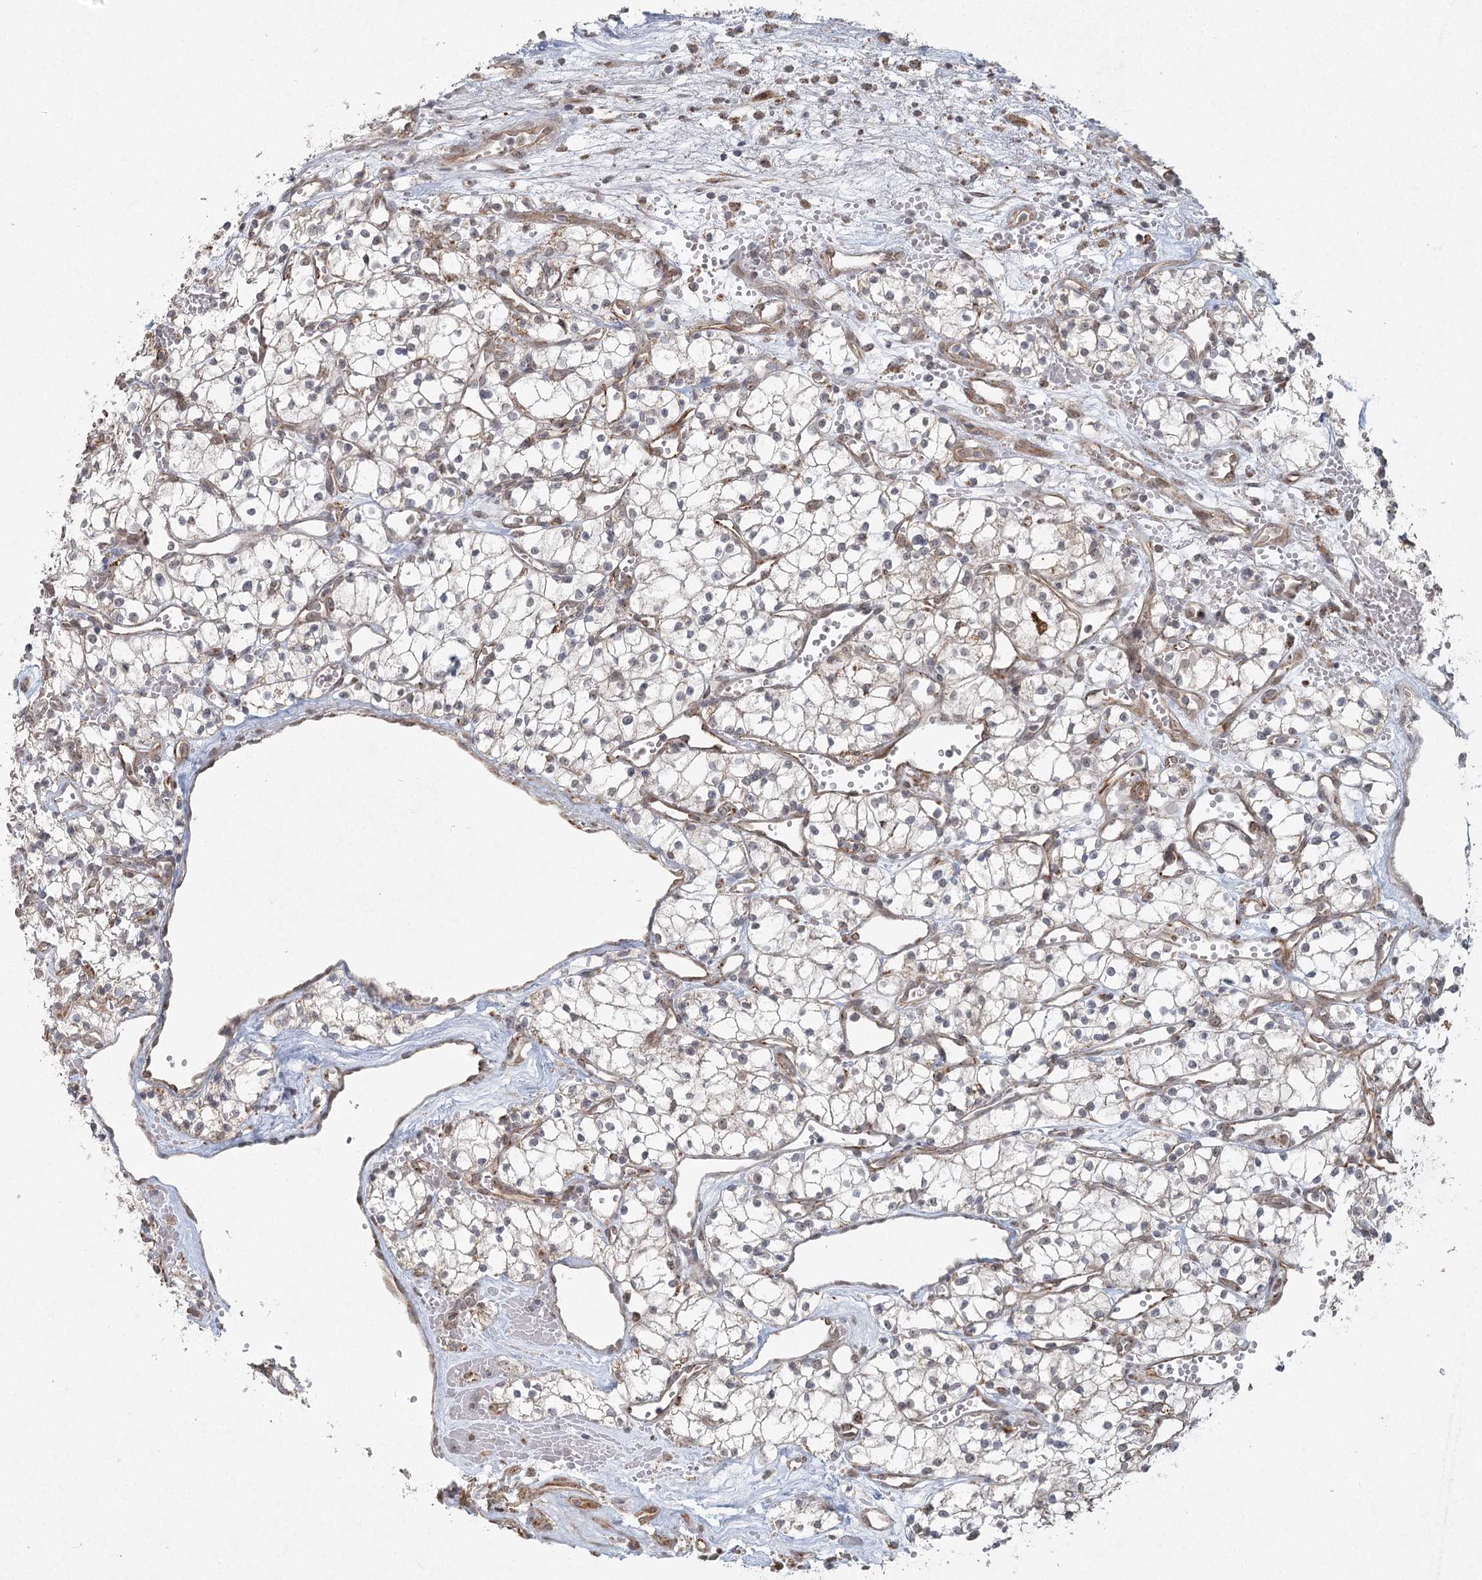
{"staining": {"intensity": "negative", "quantity": "none", "location": "none"}, "tissue": "renal cancer", "cell_type": "Tumor cells", "image_type": "cancer", "snomed": [{"axis": "morphology", "description": "Adenocarcinoma, NOS"}, {"axis": "topography", "description": "Kidney"}], "caption": "IHC of human renal cancer (adenocarcinoma) exhibits no positivity in tumor cells.", "gene": "LACTB", "patient": {"sex": "male", "age": 59}}